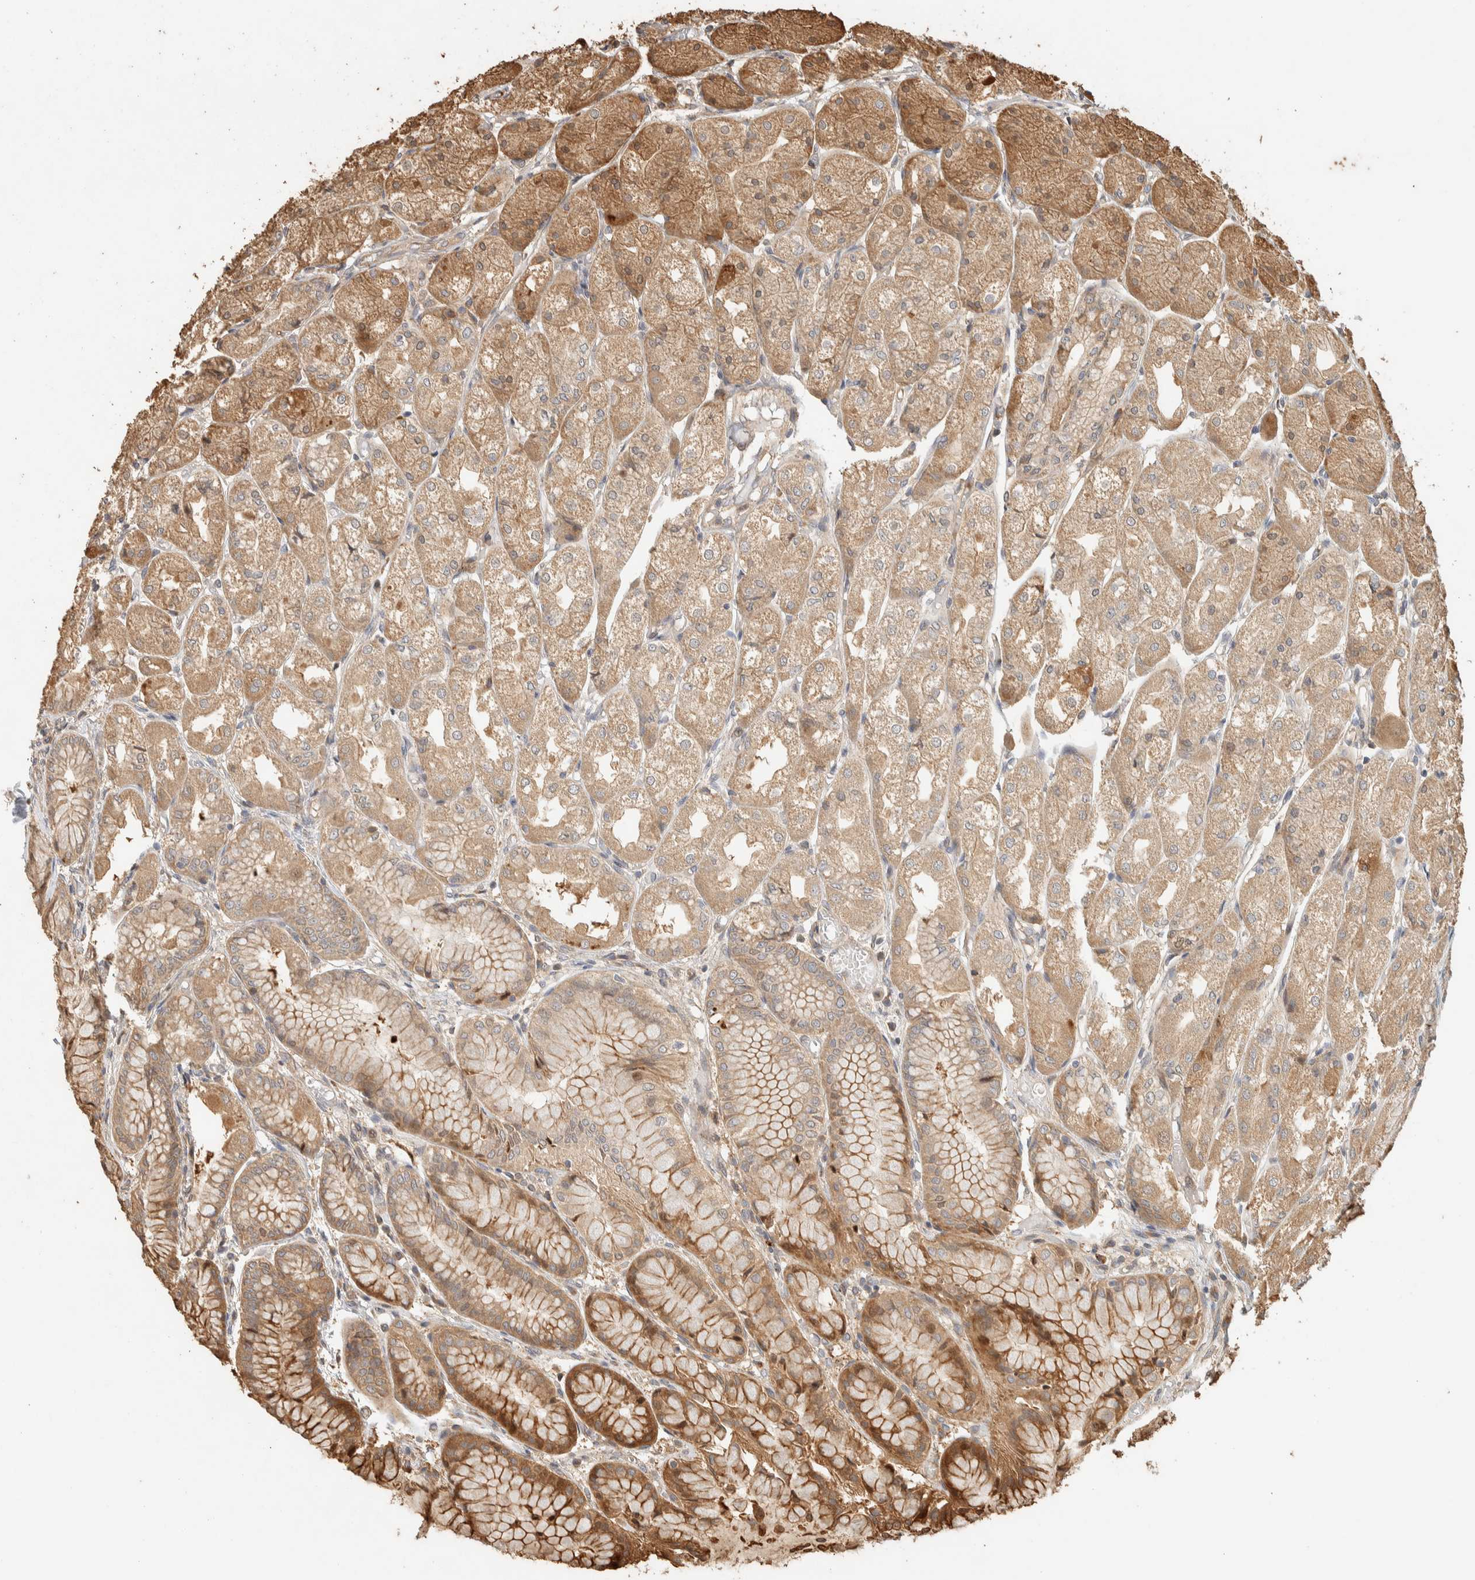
{"staining": {"intensity": "moderate", "quantity": ">75%", "location": "cytoplasmic/membranous"}, "tissue": "stomach", "cell_type": "Glandular cells", "image_type": "normal", "snomed": [{"axis": "morphology", "description": "Normal tissue, NOS"}, {"axis": "topography", "description": "Stomach, upper"}], "caption": "Stomach stained with DAB (3,3'-diaminobenzidine) IHC displays medium levels of moderate cytoplasmic/membranous positivity in approximately >75% of glandular cells. (brown staining indicates protein expression, while blue staining denotes nuclei).", "gene": "EXOC7", "patient": {"sex": "male", "age": 72}}